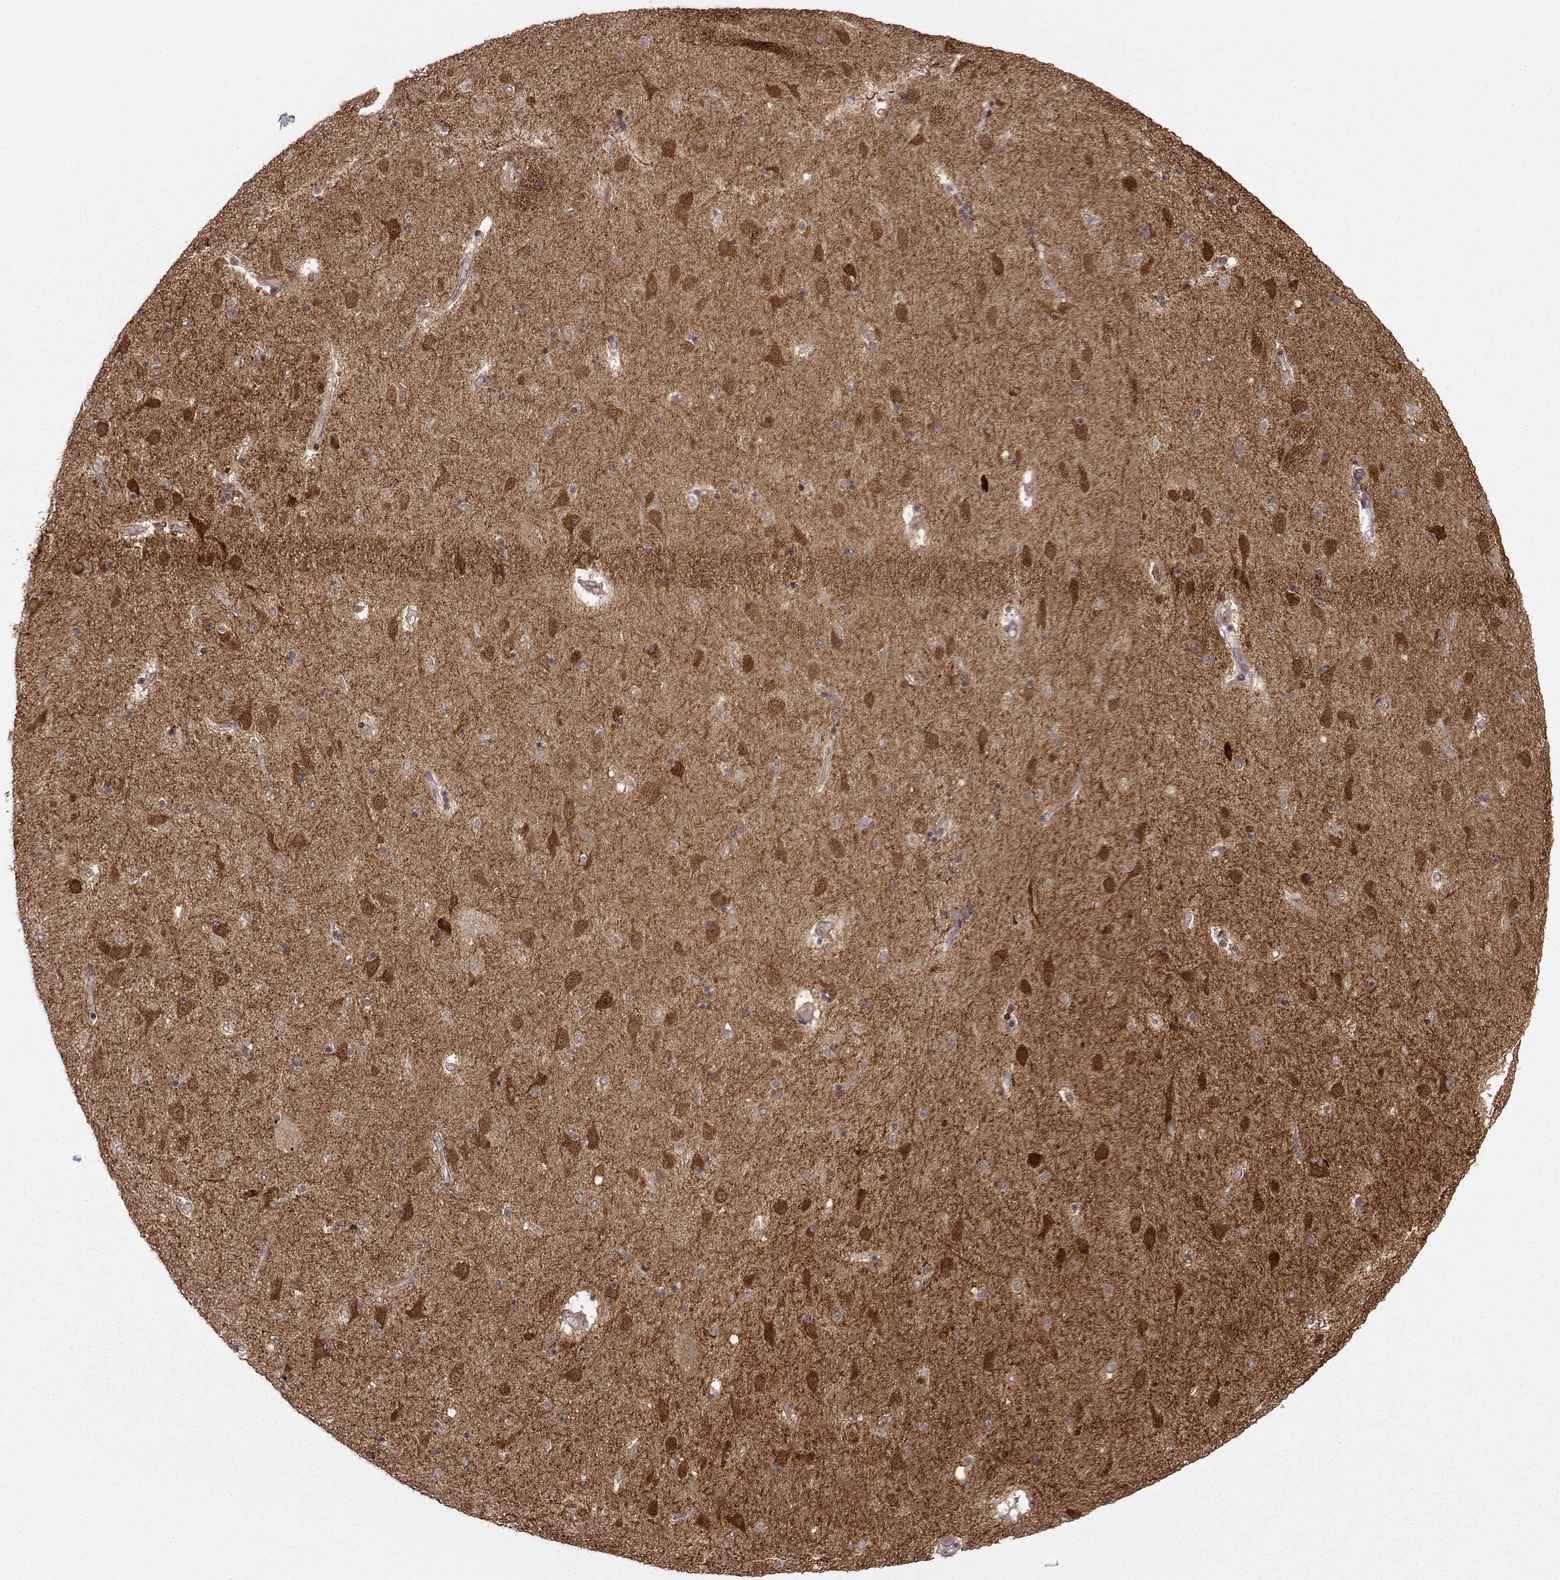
{"staining": {"intensity": "negative", "quantity": "none", "location": "none"}, "tissue": "caudate", "cell_type": "Glial cells", "image_type": "normal", "snomed": [{"axis": "morphology", "description": "Normal tissue, NOS"}, {"axis": "topography", "description": "Lateral ventricle wall"}], "caption": "An immunohistochemistry image of unremarkable caudate is shown. There is no staining in glial cells of caudate. The staining was performed using DAB to visualize the protein expression in brown, while the nuclei were stained in blue with hematoxylin (Magnification: 20x).", "gene": "NECAB3", "patient": {"sex": "female", "age": 71}}